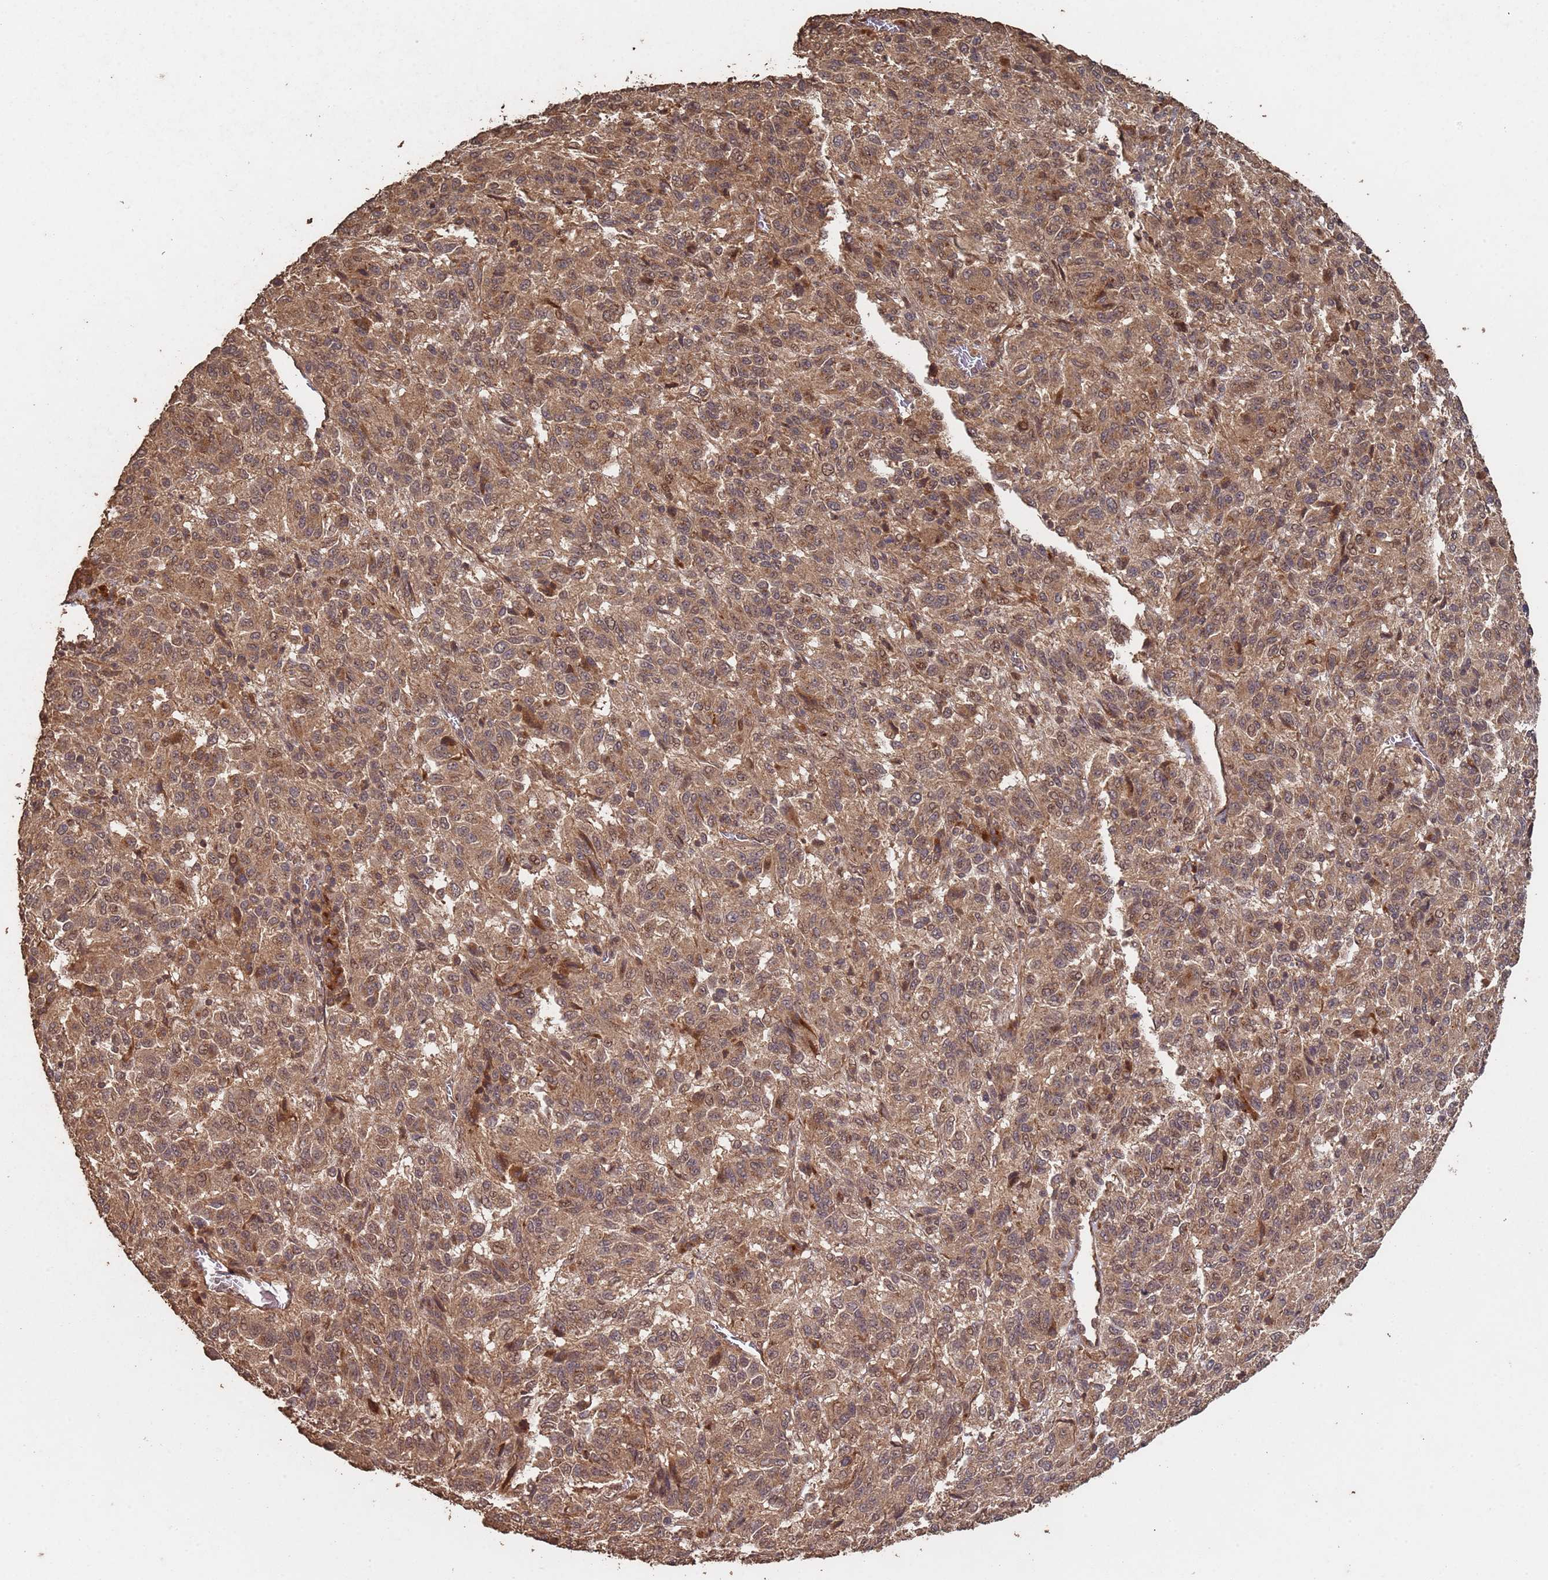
{"staining": {"intensity": "moderate", "quantity": ">75%", "location": "cytoplasmic/membranous,nuclear"}, "tissue": "melanoma", "cell_type": "Tumor cells", "image_type": "cancer", "snomed": [{"axis": "morphology", "description": "Malignant melanoma, Metastatic site"}, {"axis": "topography", "description": "Lung"}], "caption": "Moderate cytoplasmic/membranous and nuclear expression is appreciated in approximately >75% of tumor cells in melanoma.", "gene": "FRAT1", "patient": {"sex": "male", "age": 64}}